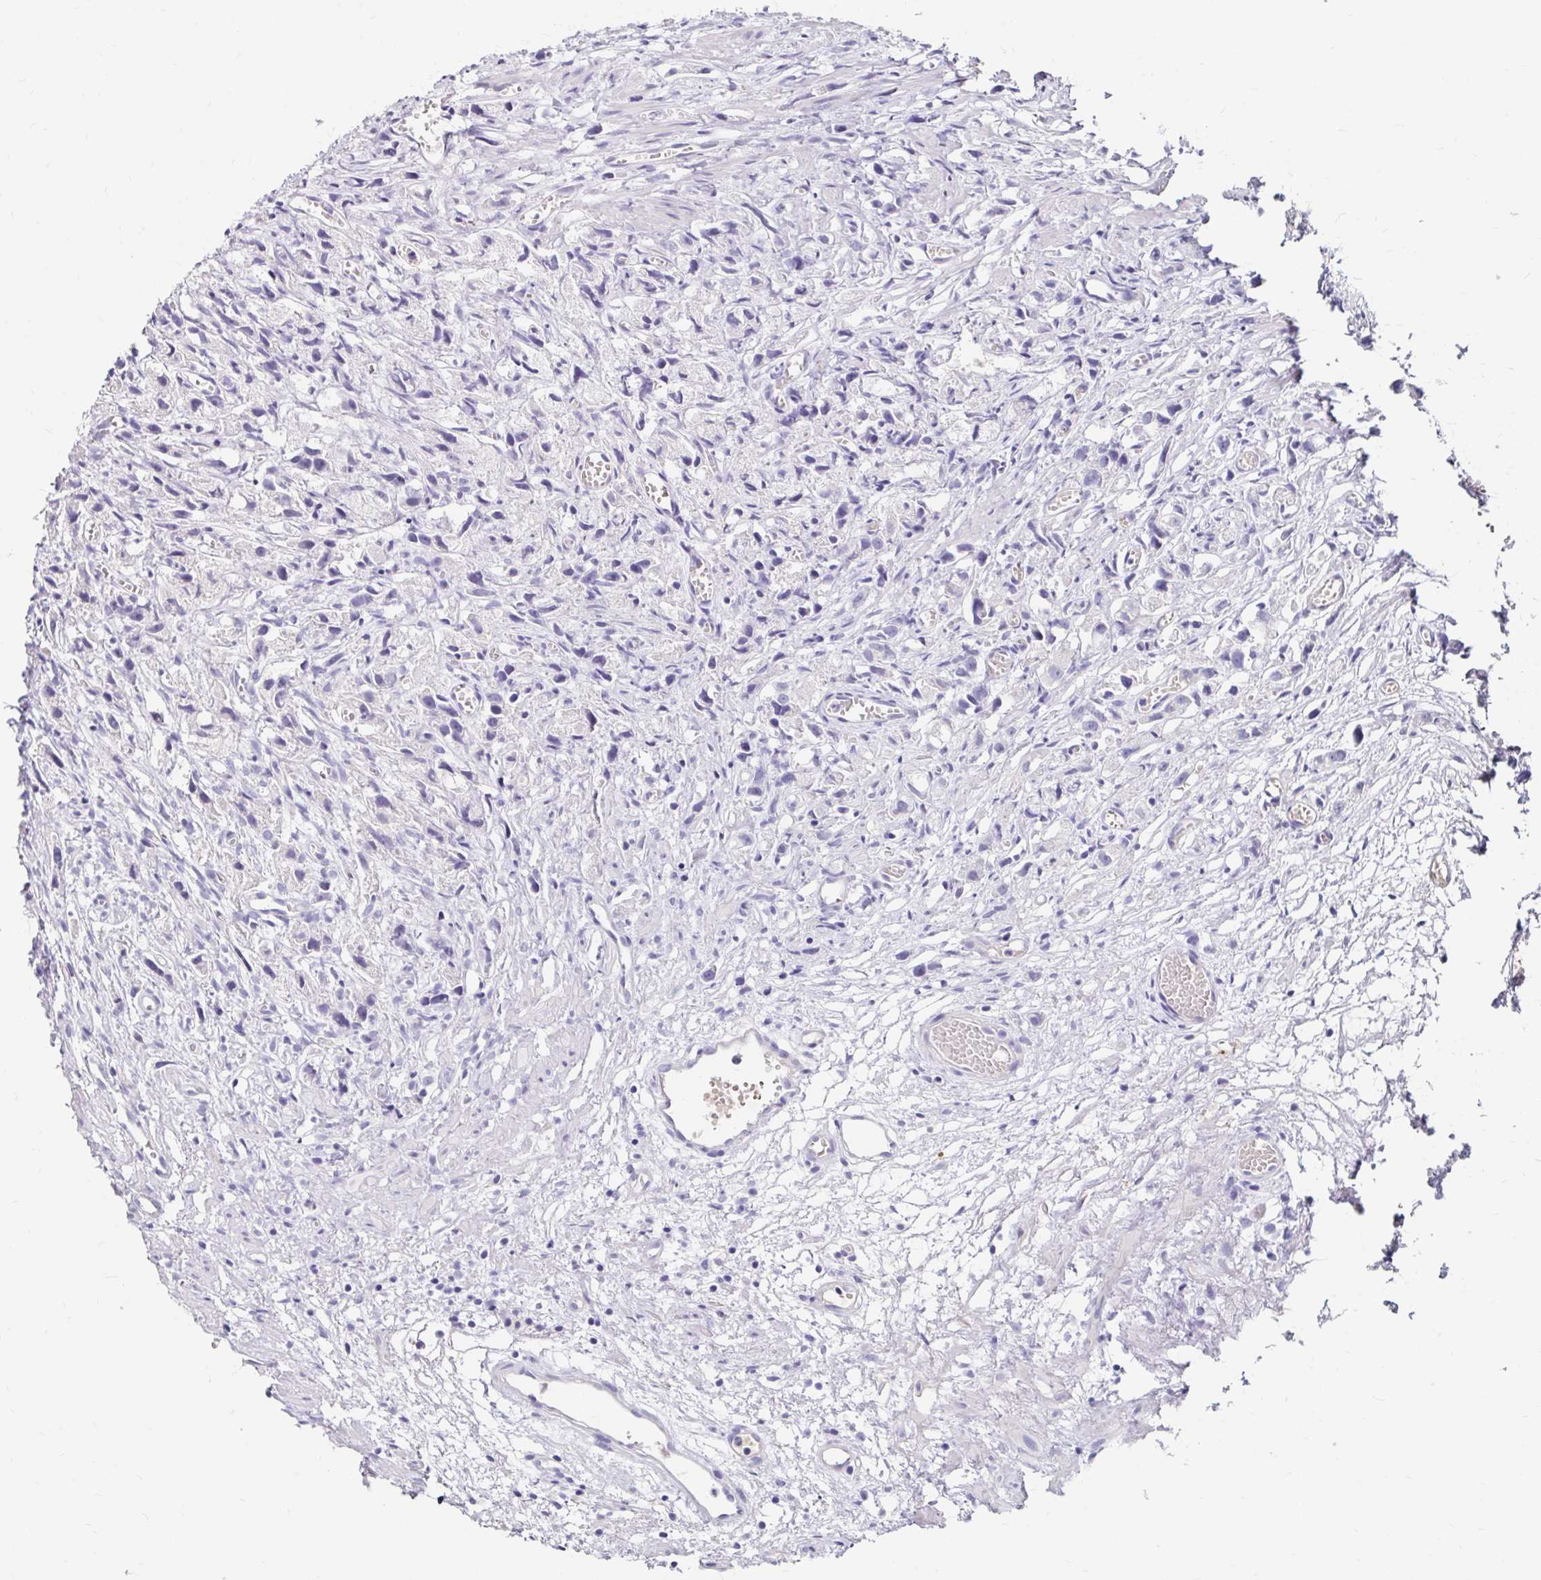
{"staining": {"intensity": "negative", "quantity": "none", "location": "none"}, "tissue": "prostate cancer", "cell_type": "Tumor cells", "image_type": "cancer", "snomed": [{"axis": "morphology", "description": "Adenocarcinoma, High grade"}, {"axis": "topography", "description": "Prostate"}], "caption": "Tumor cells show no significant protein staining in prostate cancer.", "gene": "SCG3", "patient": {"sex": "male", "age": 75}}